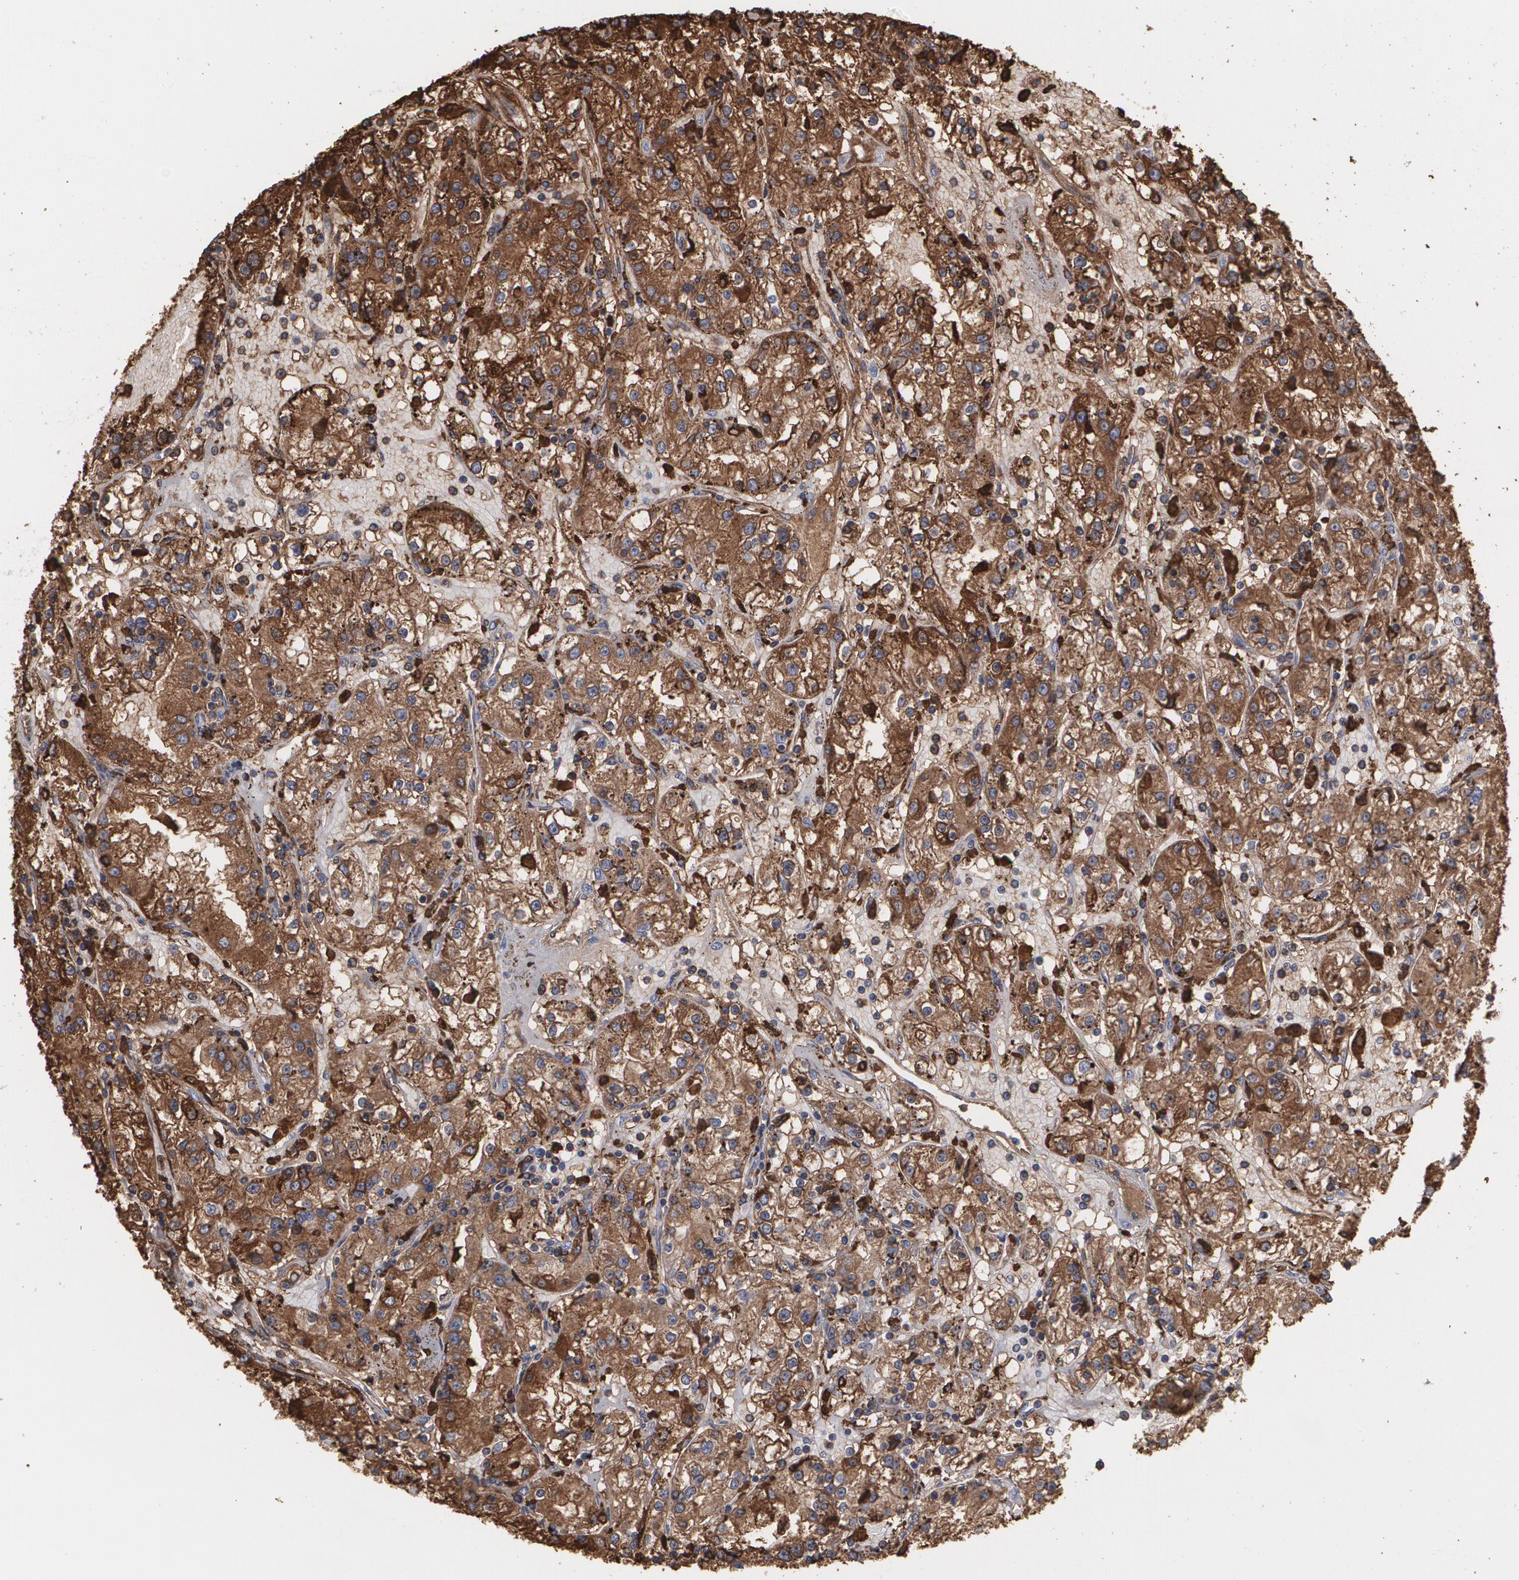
{"staining": {"intensity": "strong", "quantity": ">75%", "location": "cytoplasmic/membranous"}, "tissue": "renal cancer", "cell_type": "Tumor cells", "image_type": "cancer", "snomed": [{"axis": "morphology", "description": "Adenocarcinoma, NOS"}, {"axis": "topography", "description": "Kidney"}], "caption": "Human renal cancer stained for a protein (brown) demonstrates strong cytoplasmic/membranous positive positivity in about >75% of tumor cells.", "gene": "ODC1", "patient": {"sex": "male", "age": 56}}